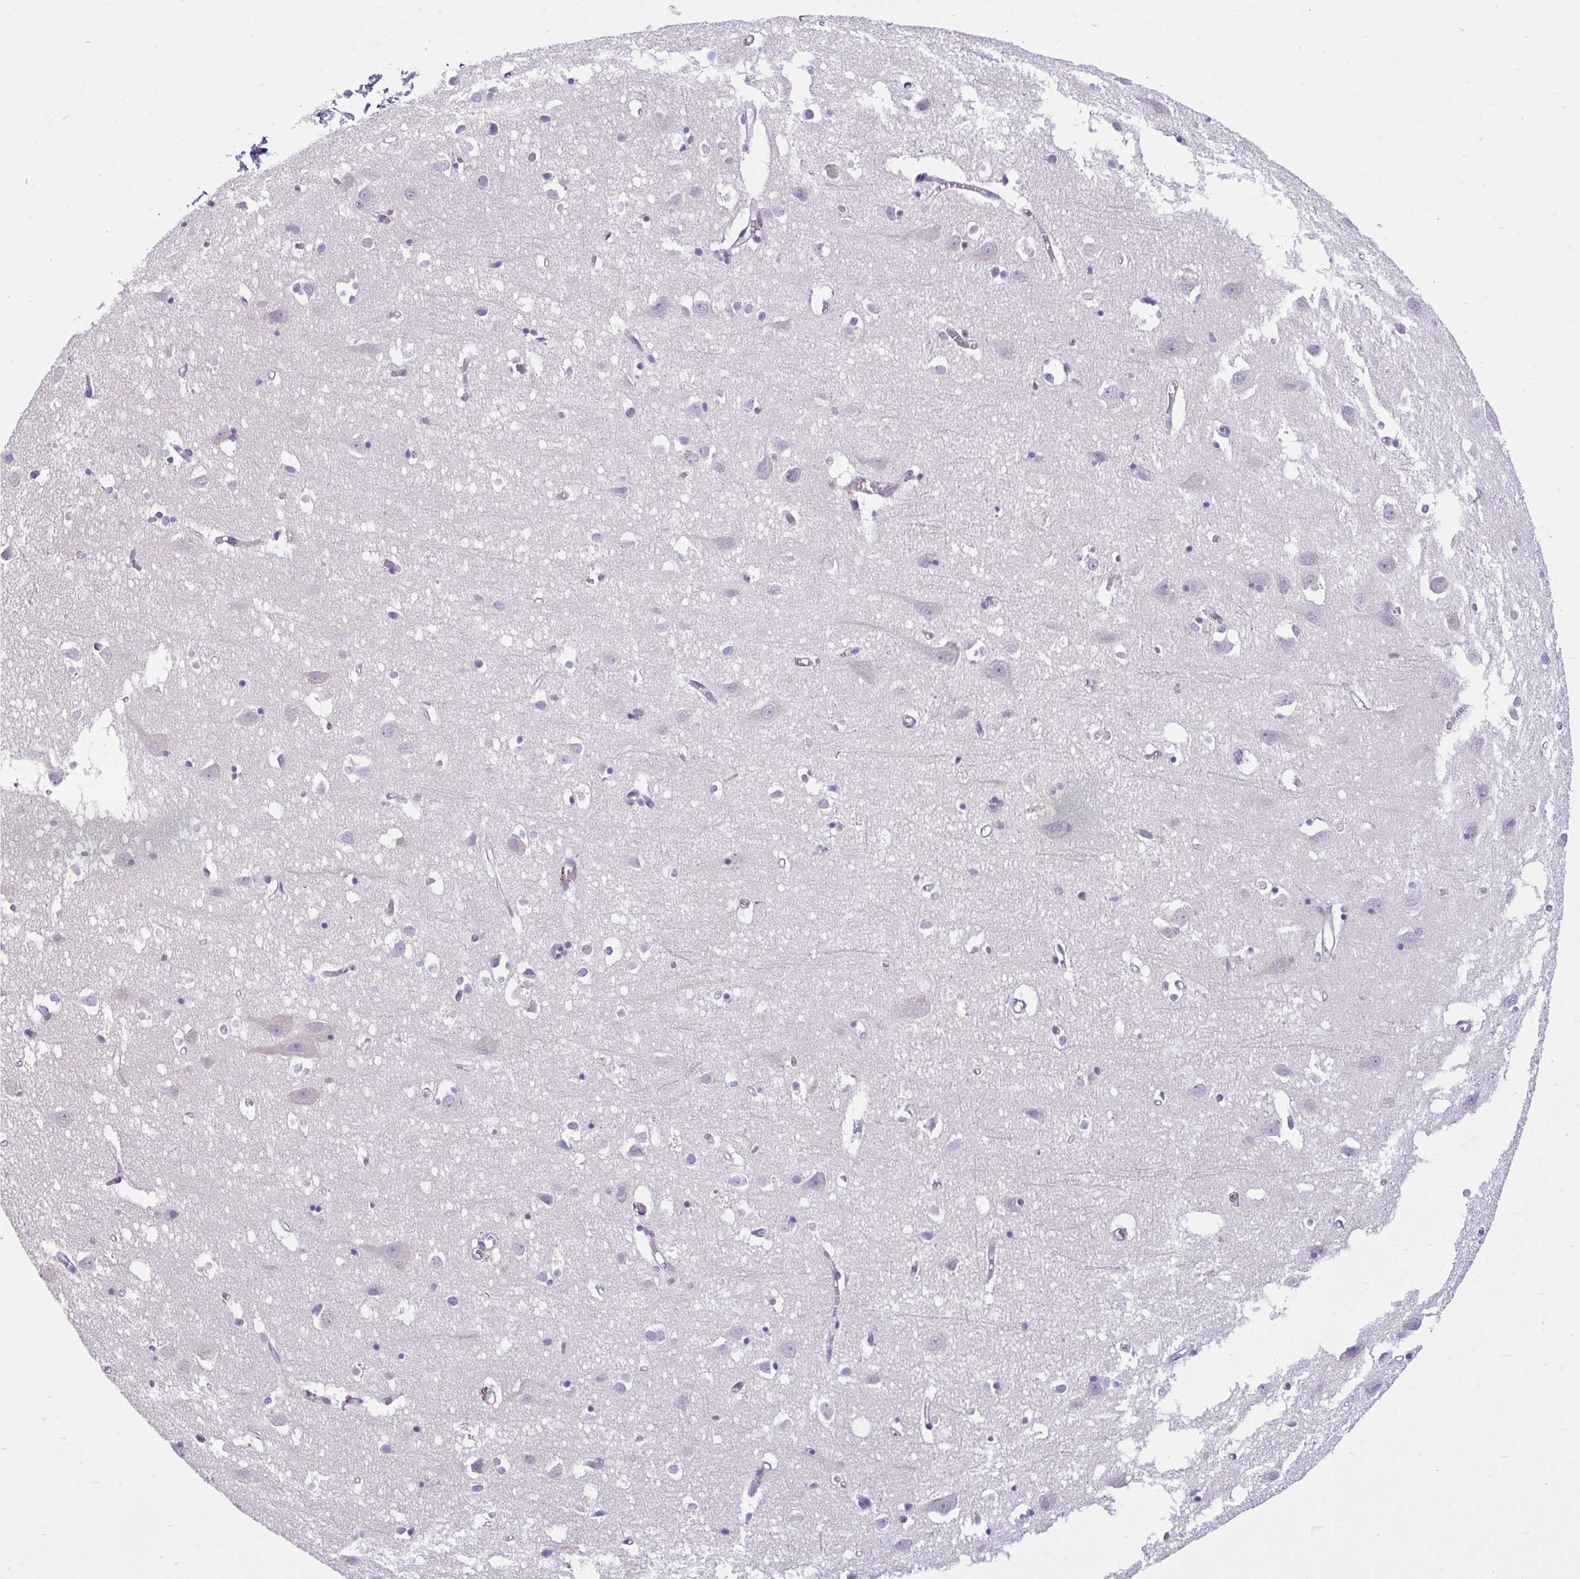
{"staining": {"intensity": "negative", "quantity": "none", "location": "none"}, "tissue": "cerebral cortex", "cell_type": "Endothelial cells", "image_type": "normal", "snomed": [{"axis": "morphology", "description": "Normal tissue, NOS"}, {"axis": "topography", "description": "Cerebral cortex"}], "caption": "The micrograph demonstrates no significant expression in endothelial cells of cerebral cortex.", "gene": "FAM153A", "patient": {"sex": "male", "age": 70}}